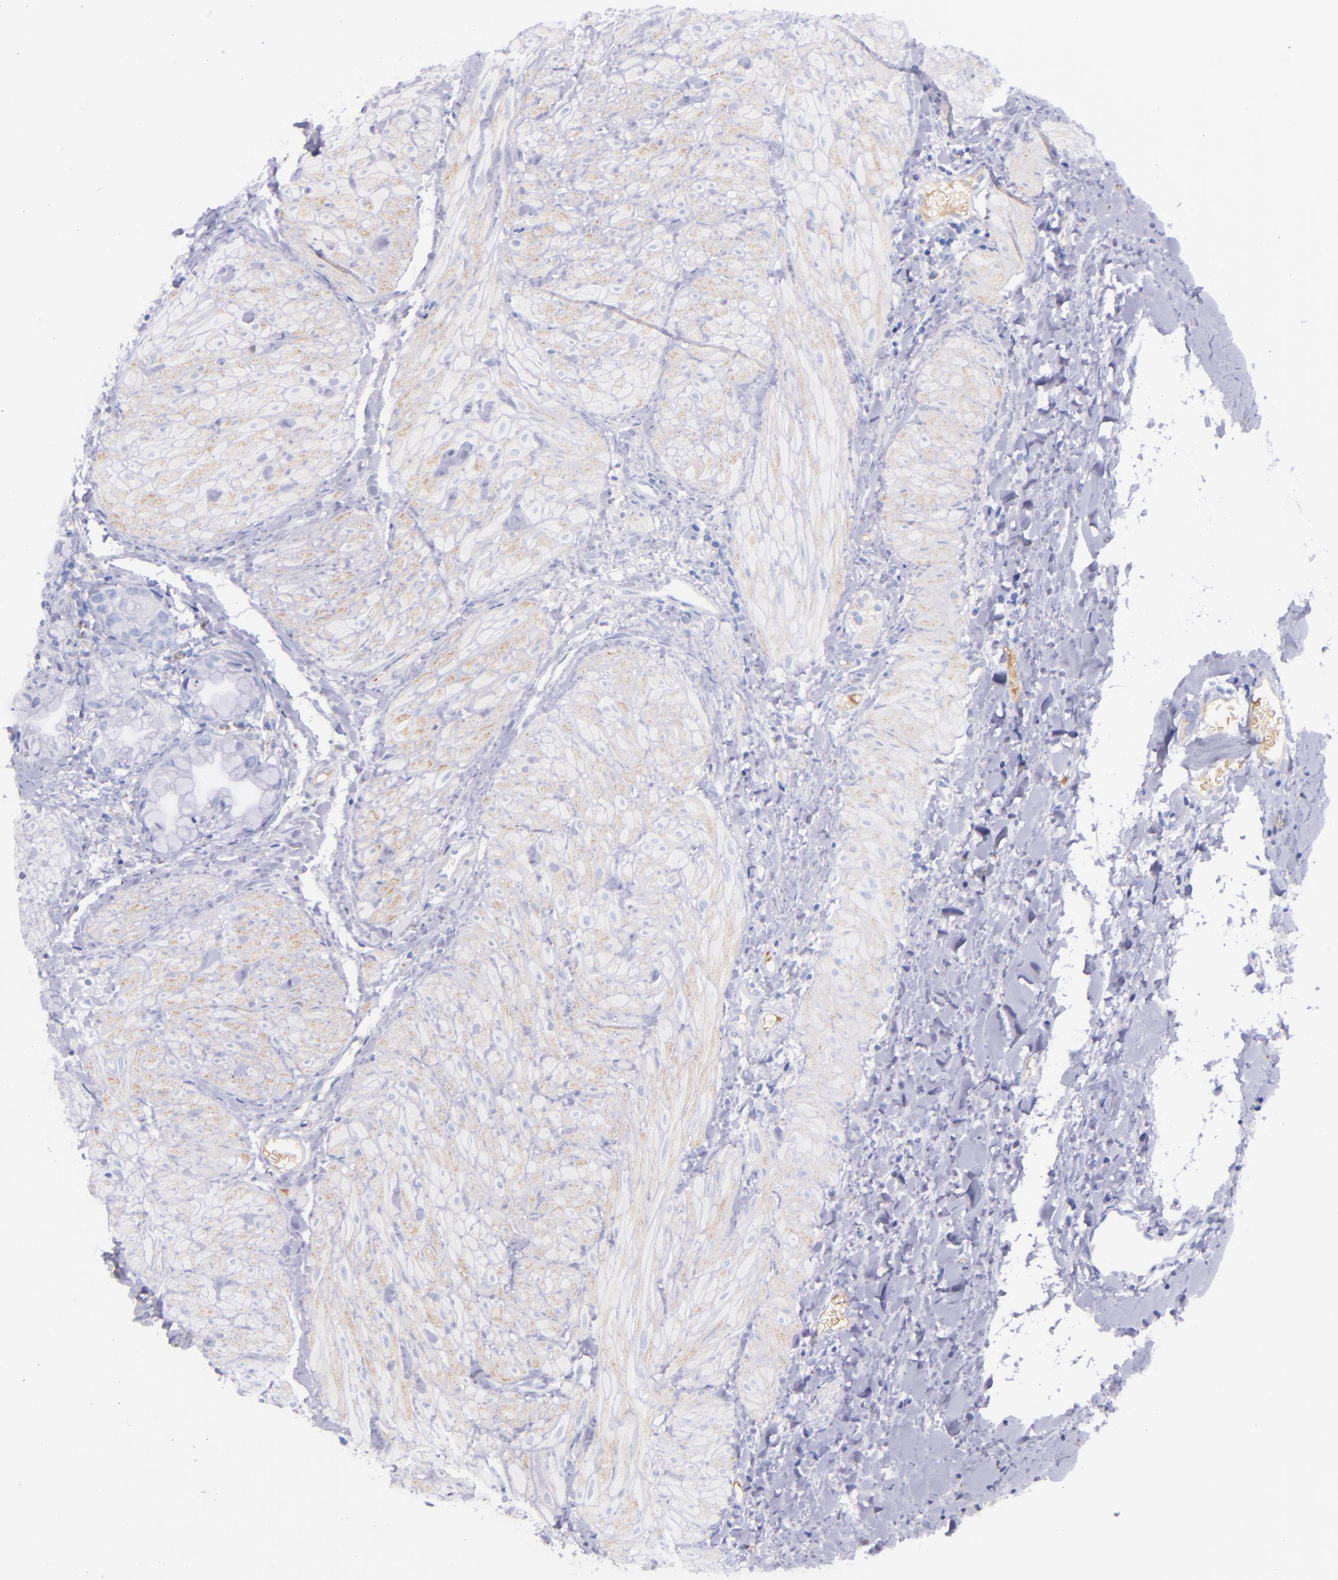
{"staining": {"intensity": "negative", "quantity": "none", "location": "none"}, "tissue": "gallbladder", "cell_type": "Glandular cells", "image_type": "normal", "snomed": [{"axis": "morphology", "description": "Normal tissue, NOS"}, {"axis": "morphology", "description": "Inflammation, NOS"}, {"axis": "topography", "description": "Gallbladder"}], "caption": "The micrograph exhibits no staining of glandular cells in benign gallbladder. (DAB immunohistochemistry (IHC) visualized using brightfield microscopy, high magnification).", "gene": "KNG1", "patient": {"sex": "male", "age": 66}}